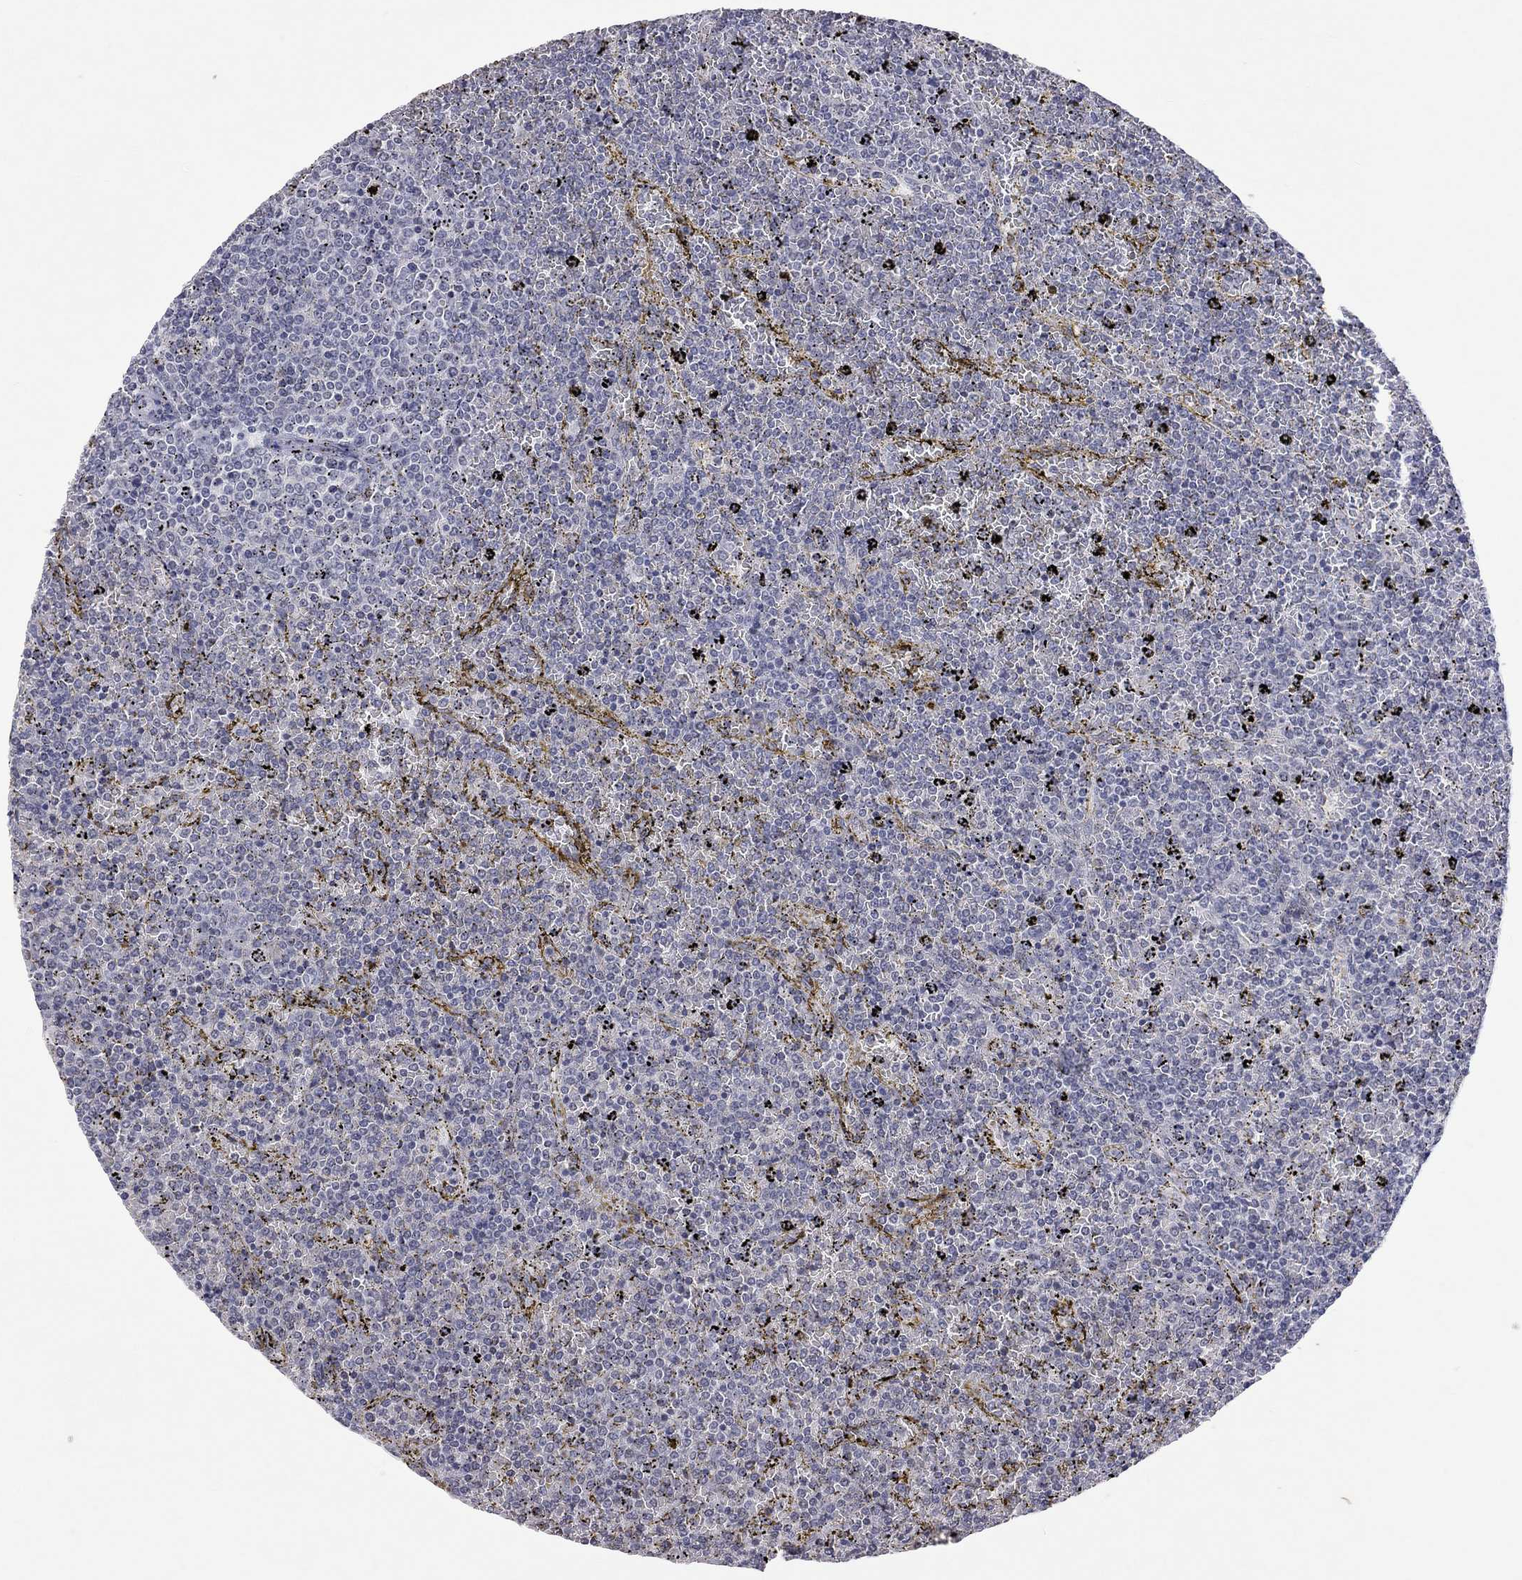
{"staining": {"intensity": "negative", "quantity": "none", "location": "none"}, "tissue": "lymphoma", "cell_type": "Tumor cells", "image_type": "cancer", "snomed": [{"axis": "morphology", "description": "Malignant lymphoma, non-Hodgkin's type, Low grade"}, {"axis": "topography", "description": "Spleen"}], "caption": "Tumor cells are negative for protein expression in human low-grade malignant lymphoma, non-Hodgkin's type.", "gene": "TMEM143", "patient": {"sex": "female", "age": 77}}